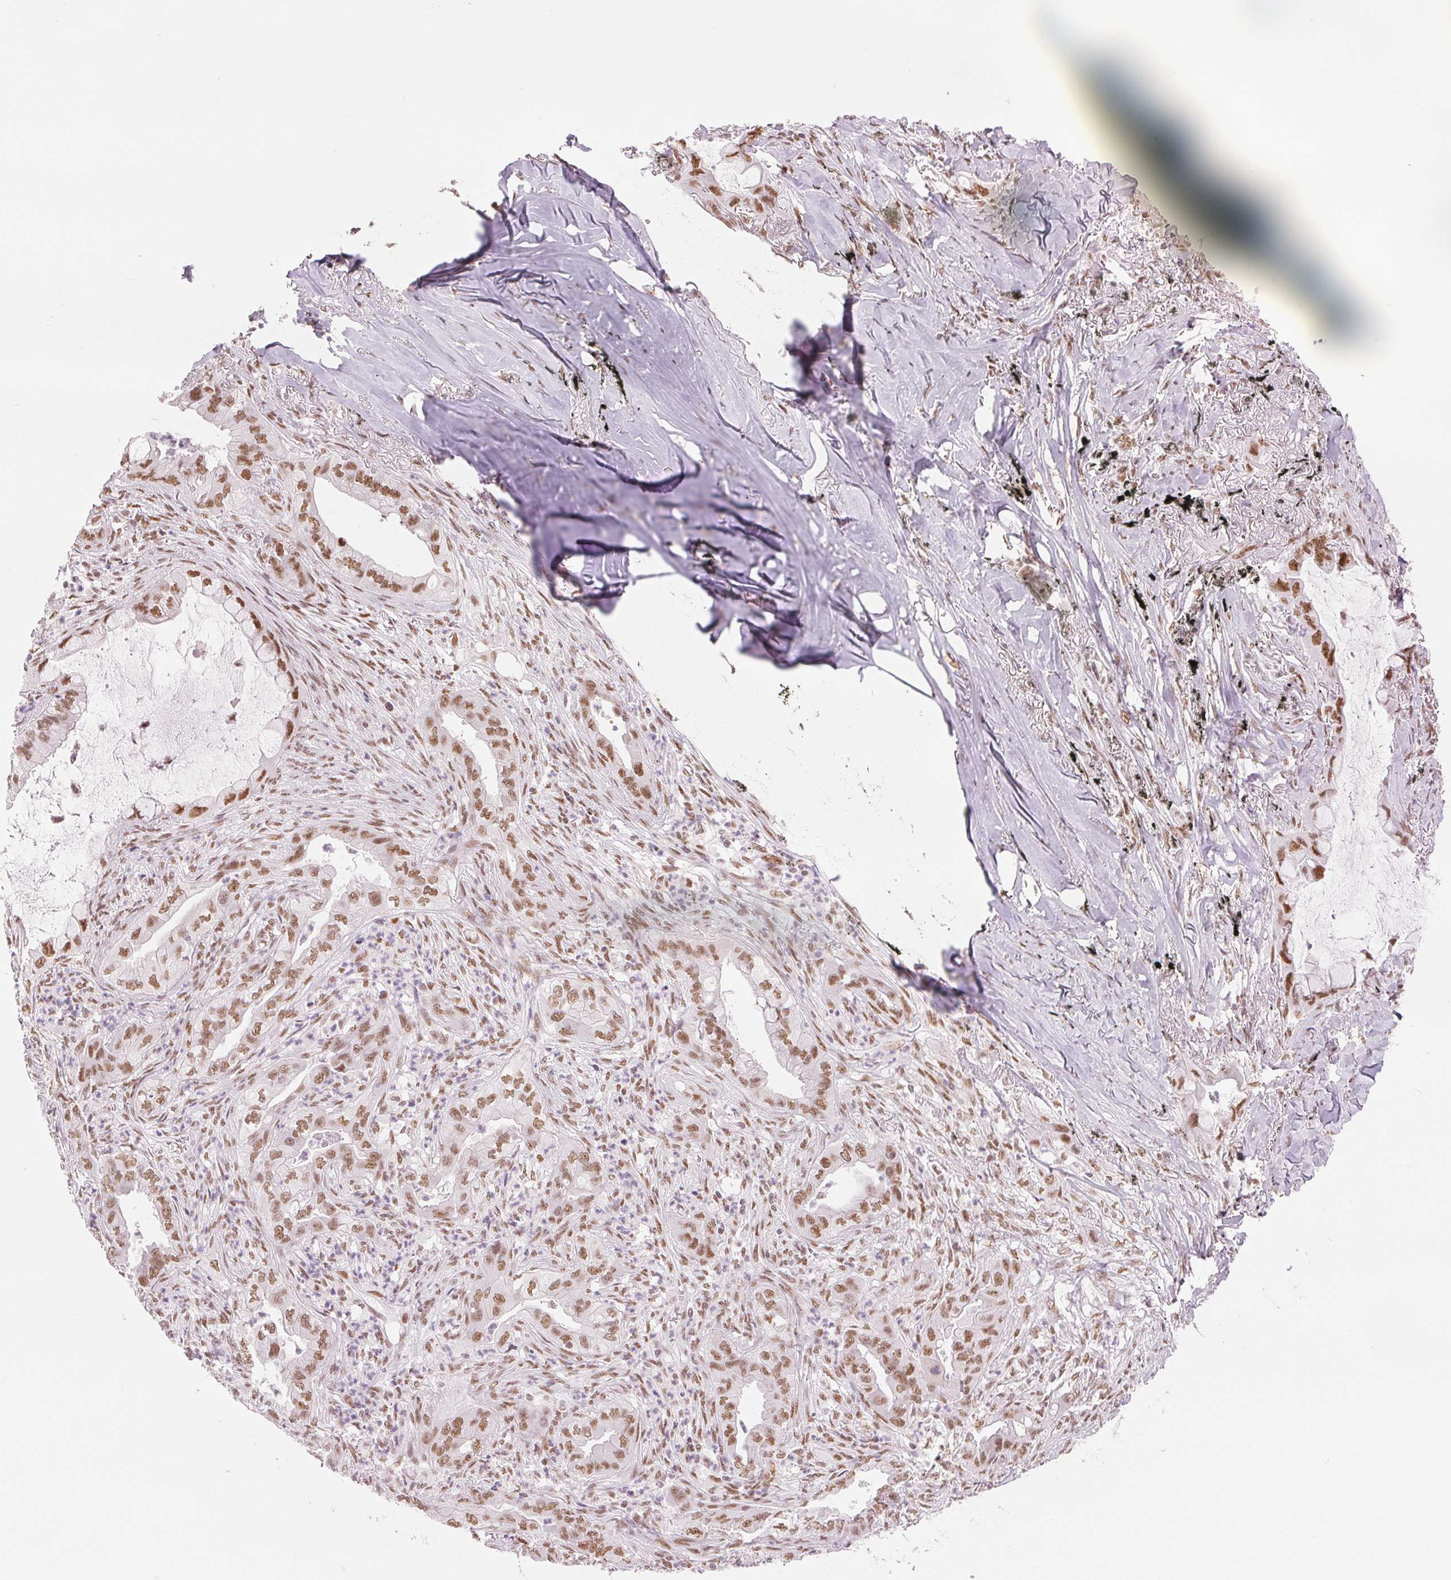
{"staining": {"intensity": "moderate", "quantity": ">75%", "location": "nuclear"}, "tissue": "lung cancer", "cell_type": "Tumor cells", "image_type": "cancer", "snomed": [{"axis": "morphology", "description": "Adenocarcinoma, NOS"}, {"axis": "topography", "description": "Lung"}], "caption": "DAB (3,3'-diaminobenzidine) immunohistochemical staining of lung cancer (adenocarcinoma) reveals moderate nuclear protein positivity in approximately >75% of tumor cells.", "gene": "ZFR2", "patient": {"sex": "male", "age": 65}}